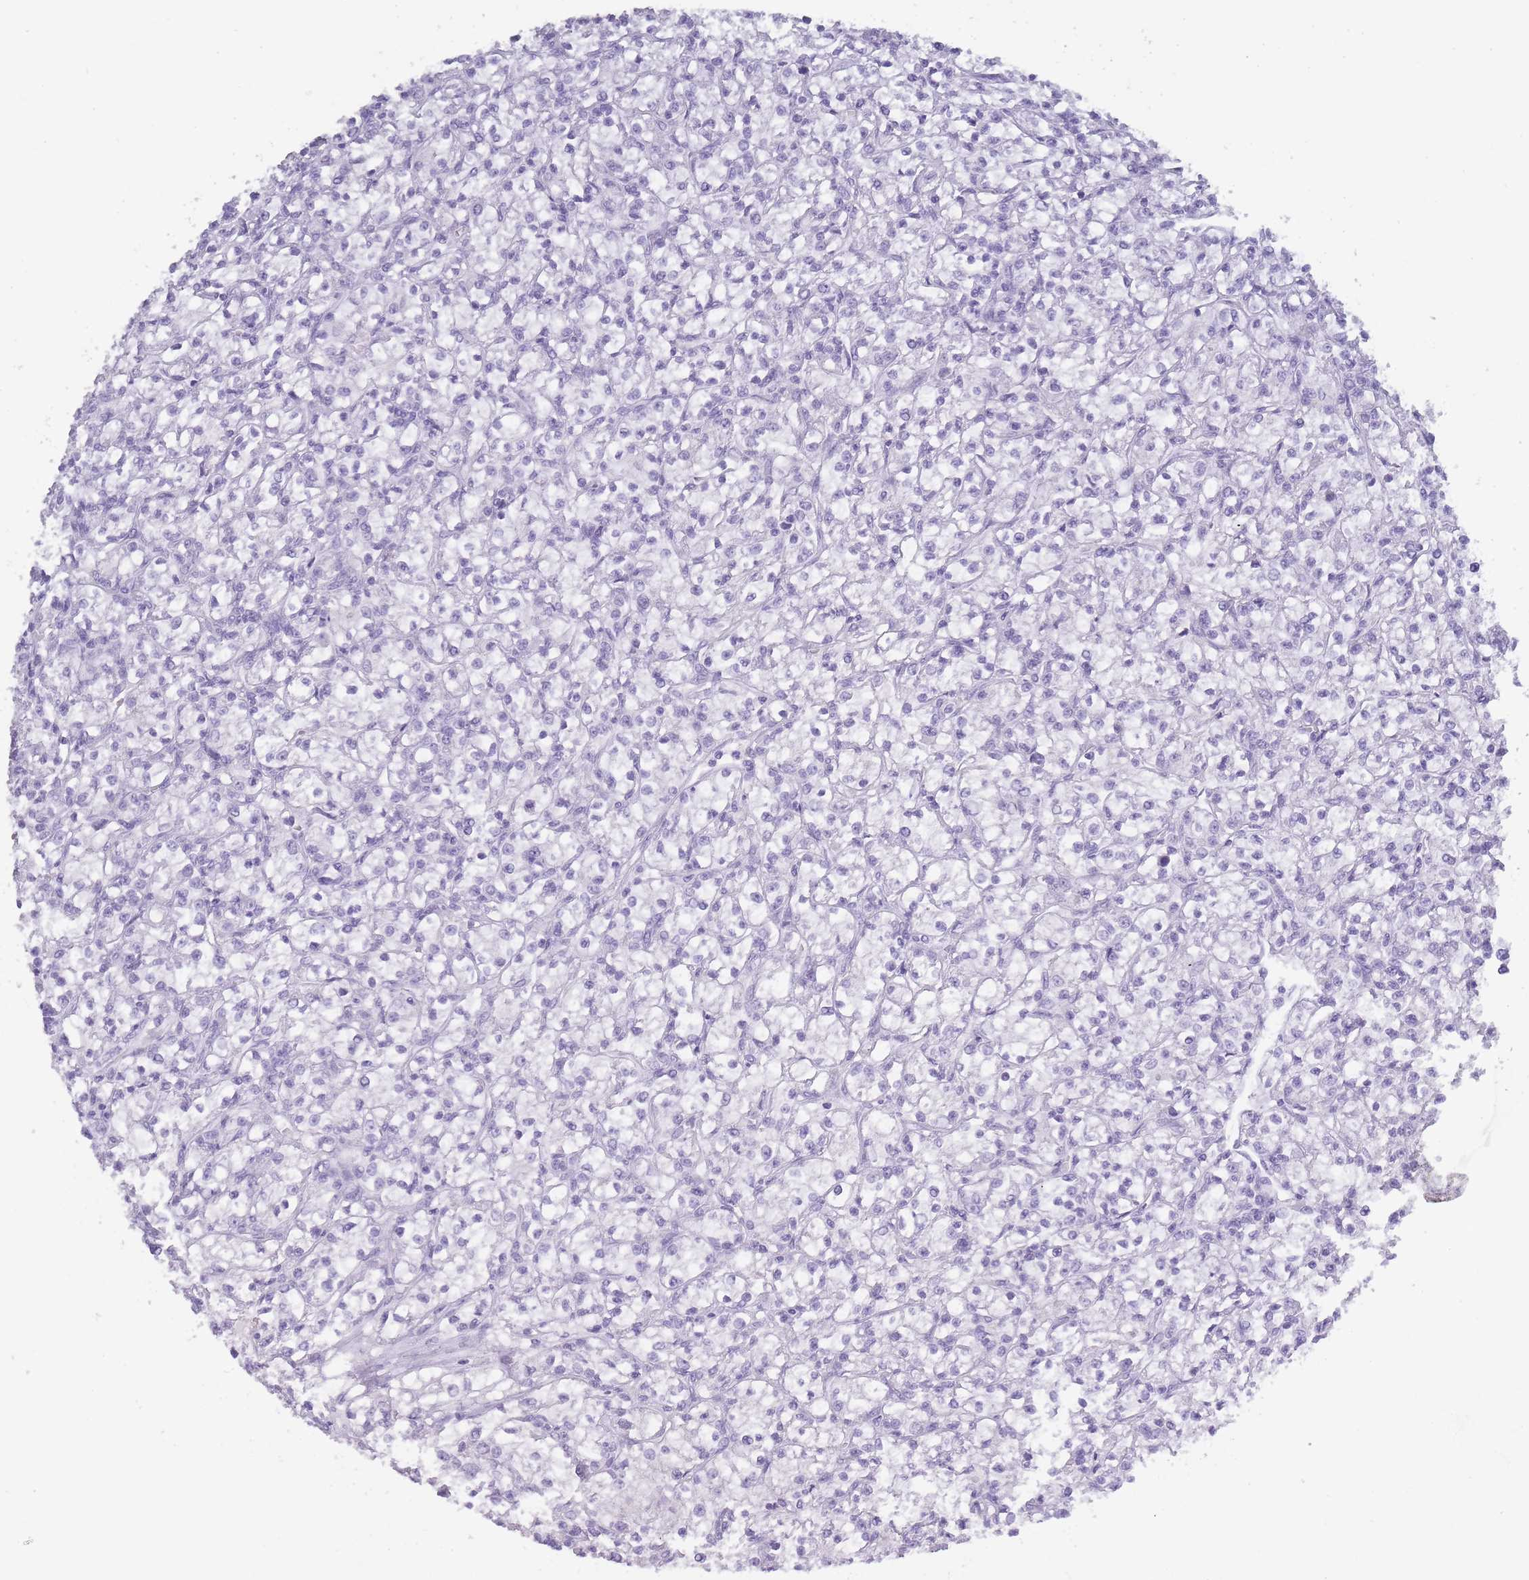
{"staining": {"intensity": "negative", "quantity": "none", "location": "none"}, "tissue": "renal cancer", "cell_type": "Tumor cells", "image_type": "cancer", "snomed": [{"axis": "morphology", "description": "Adenocarcinoma, NOS"}, {"axis": "topography", "description": "Kidney"}], "caption": "This is a micrograph of IHC staining of renal adenocarcinoma, which shows no positivity in tumor cells. The staining is performed using DAB (3,3'-diaminobenzidine) brown chromogen with nuclei counter-stained in using hematoxylin.", "gene": "TCP11", "patient": {"sex": "female", "age": 59}}